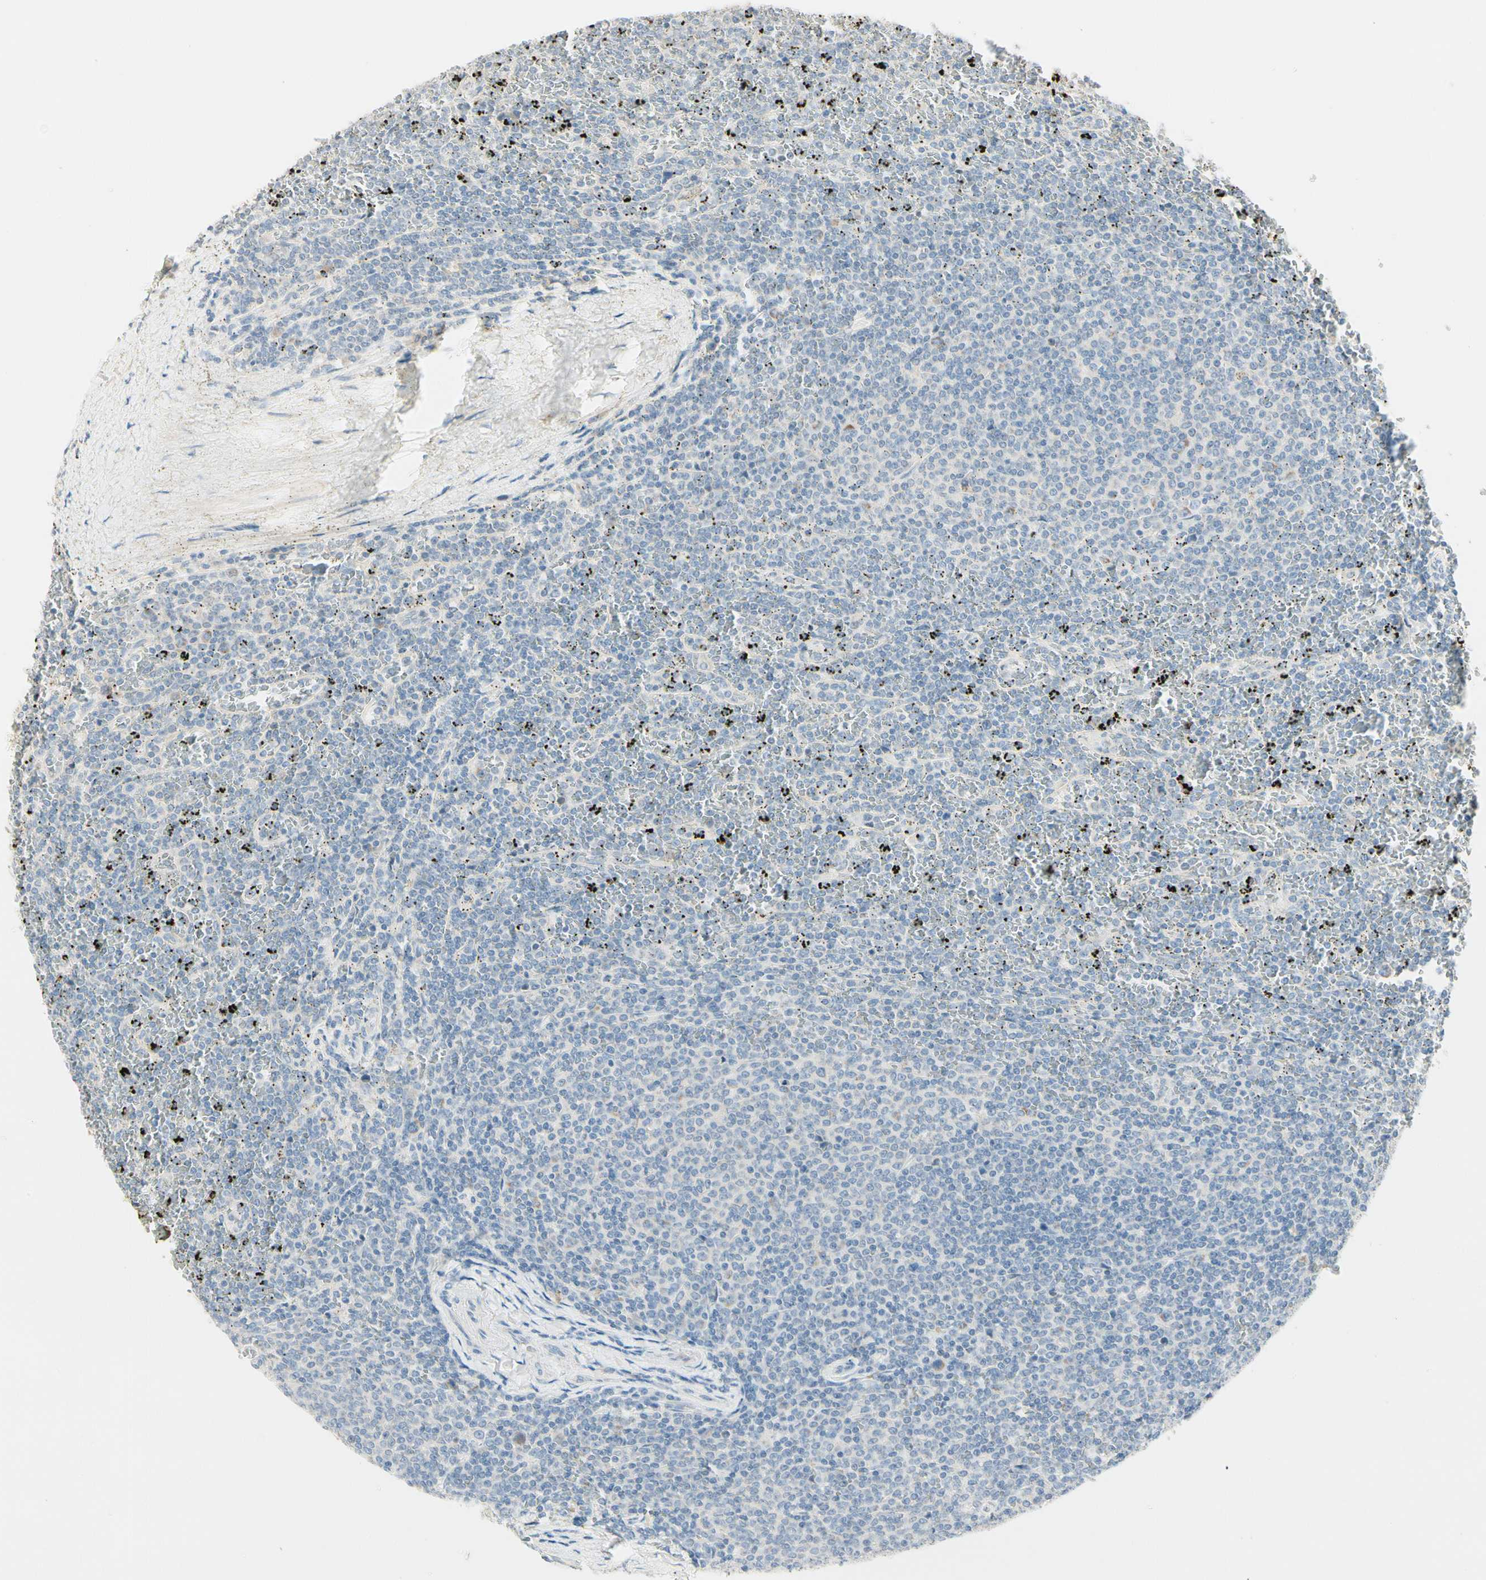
{"staining": {"intensity": "negative", "quantity": "none", "location": "none"}, "tissue": "lymphoma", "cell_type": "Tumor cells", "image_type": "cancer", "snomed": [{"axis": "morphology", "description": "Malignant lymphoma, non-Hodgkin's type, Low grade"}, {"axis": "topography", "description": "Spleen"}], "caption": "Tumor cells are negative for protein expression in human lymphoma.", "gene": "ALDH18A1", "patient": {"sex": "female", "age": 77}}